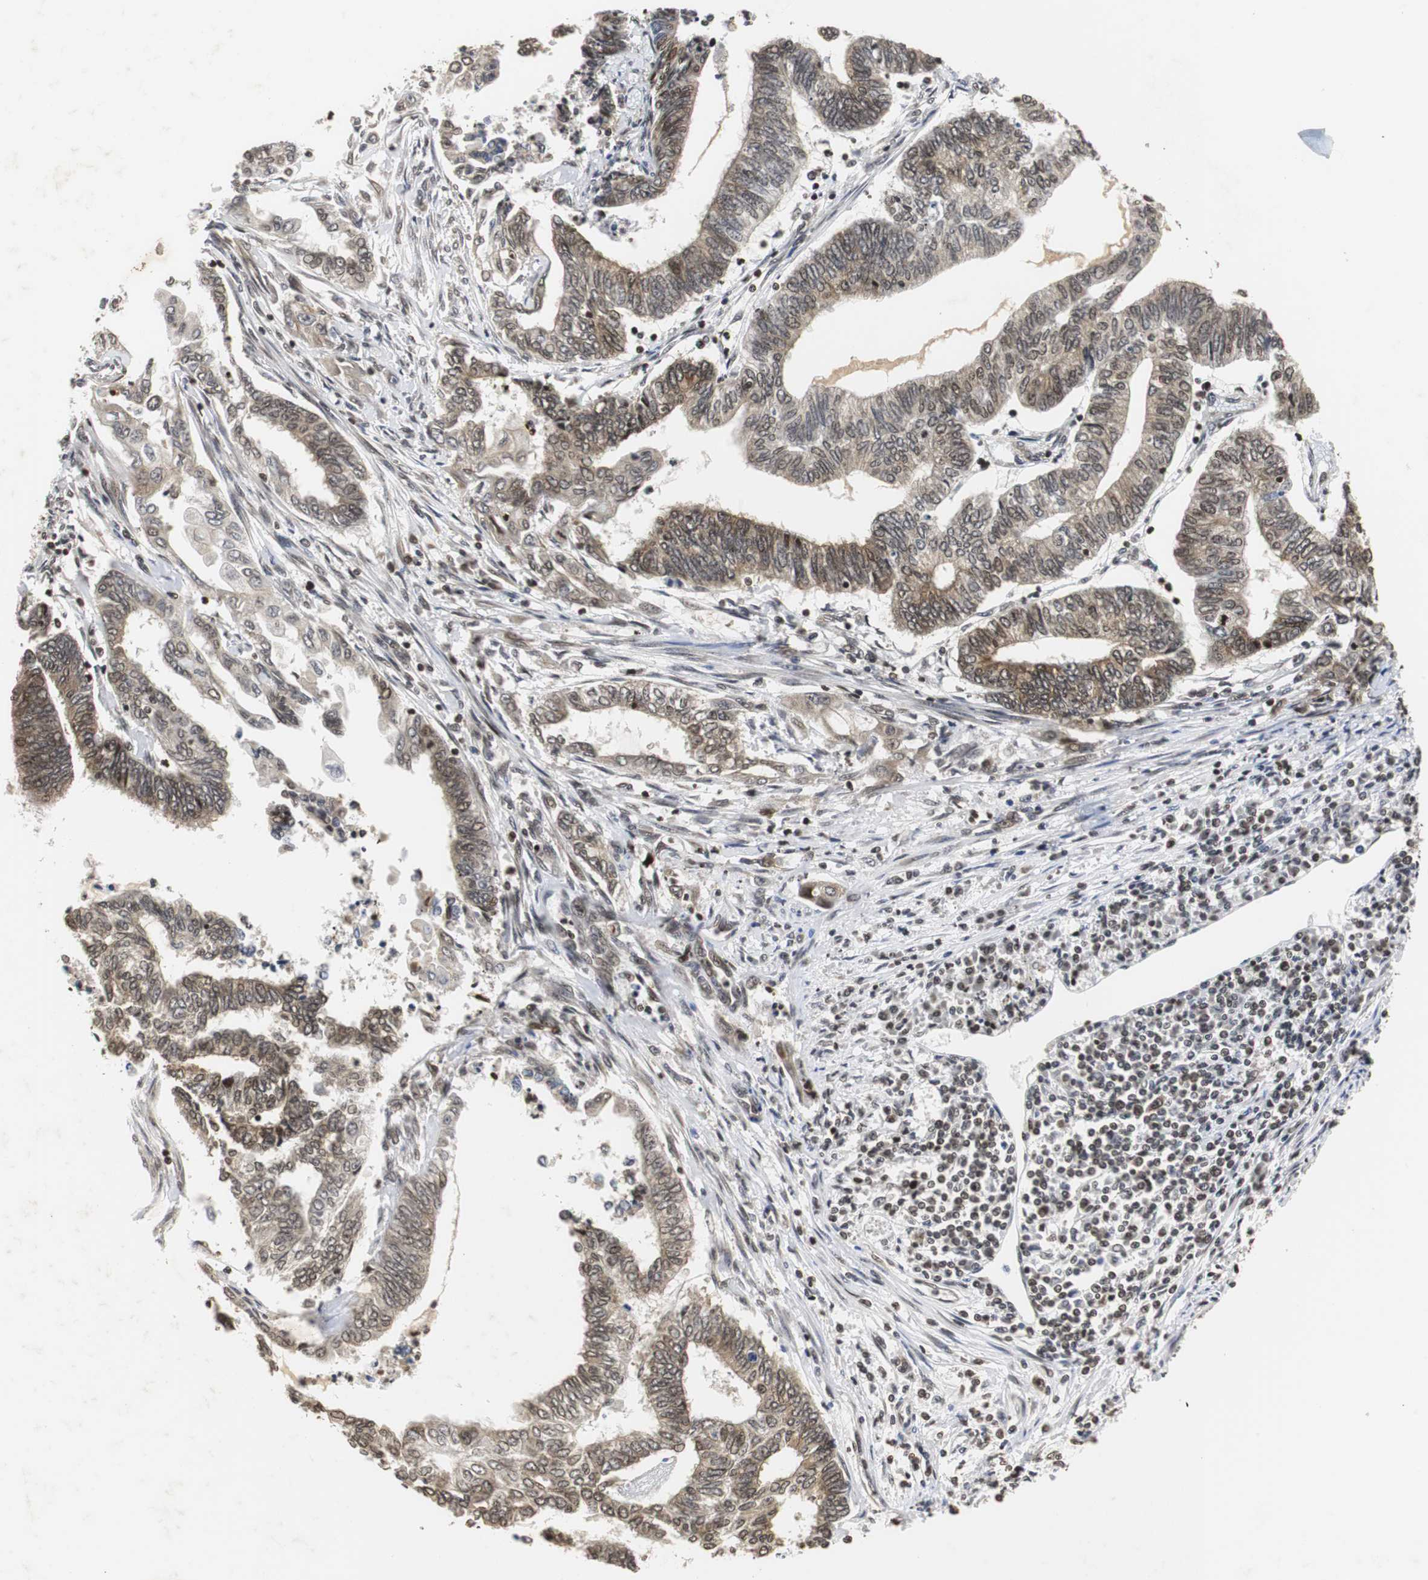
{"staining": {"intensity": "moderate", "quantity": ">75%", "location": "cytoplasmic/membranous"}, "tissue": "endometrial cancer", "cell_type": "Tumor cells", "image_type": "cancer", "snomed": [{"axis": "morphology", "description": "Adenocarcinoma, NOS"}, {"axis": "topography", "description": "Uterus"}, {"axis": "topography", "description": "Endometrium"}], "caption": "Approximately >75% of tumor cells in human adenocarcinoma (endometrial) demonstrate moderate cytoplasmic/membranous protein staining as visualized by brown immunohistochemical staining.", "gene": "ZFC3H1", "patient": {"sex": "female", "age": 70}}